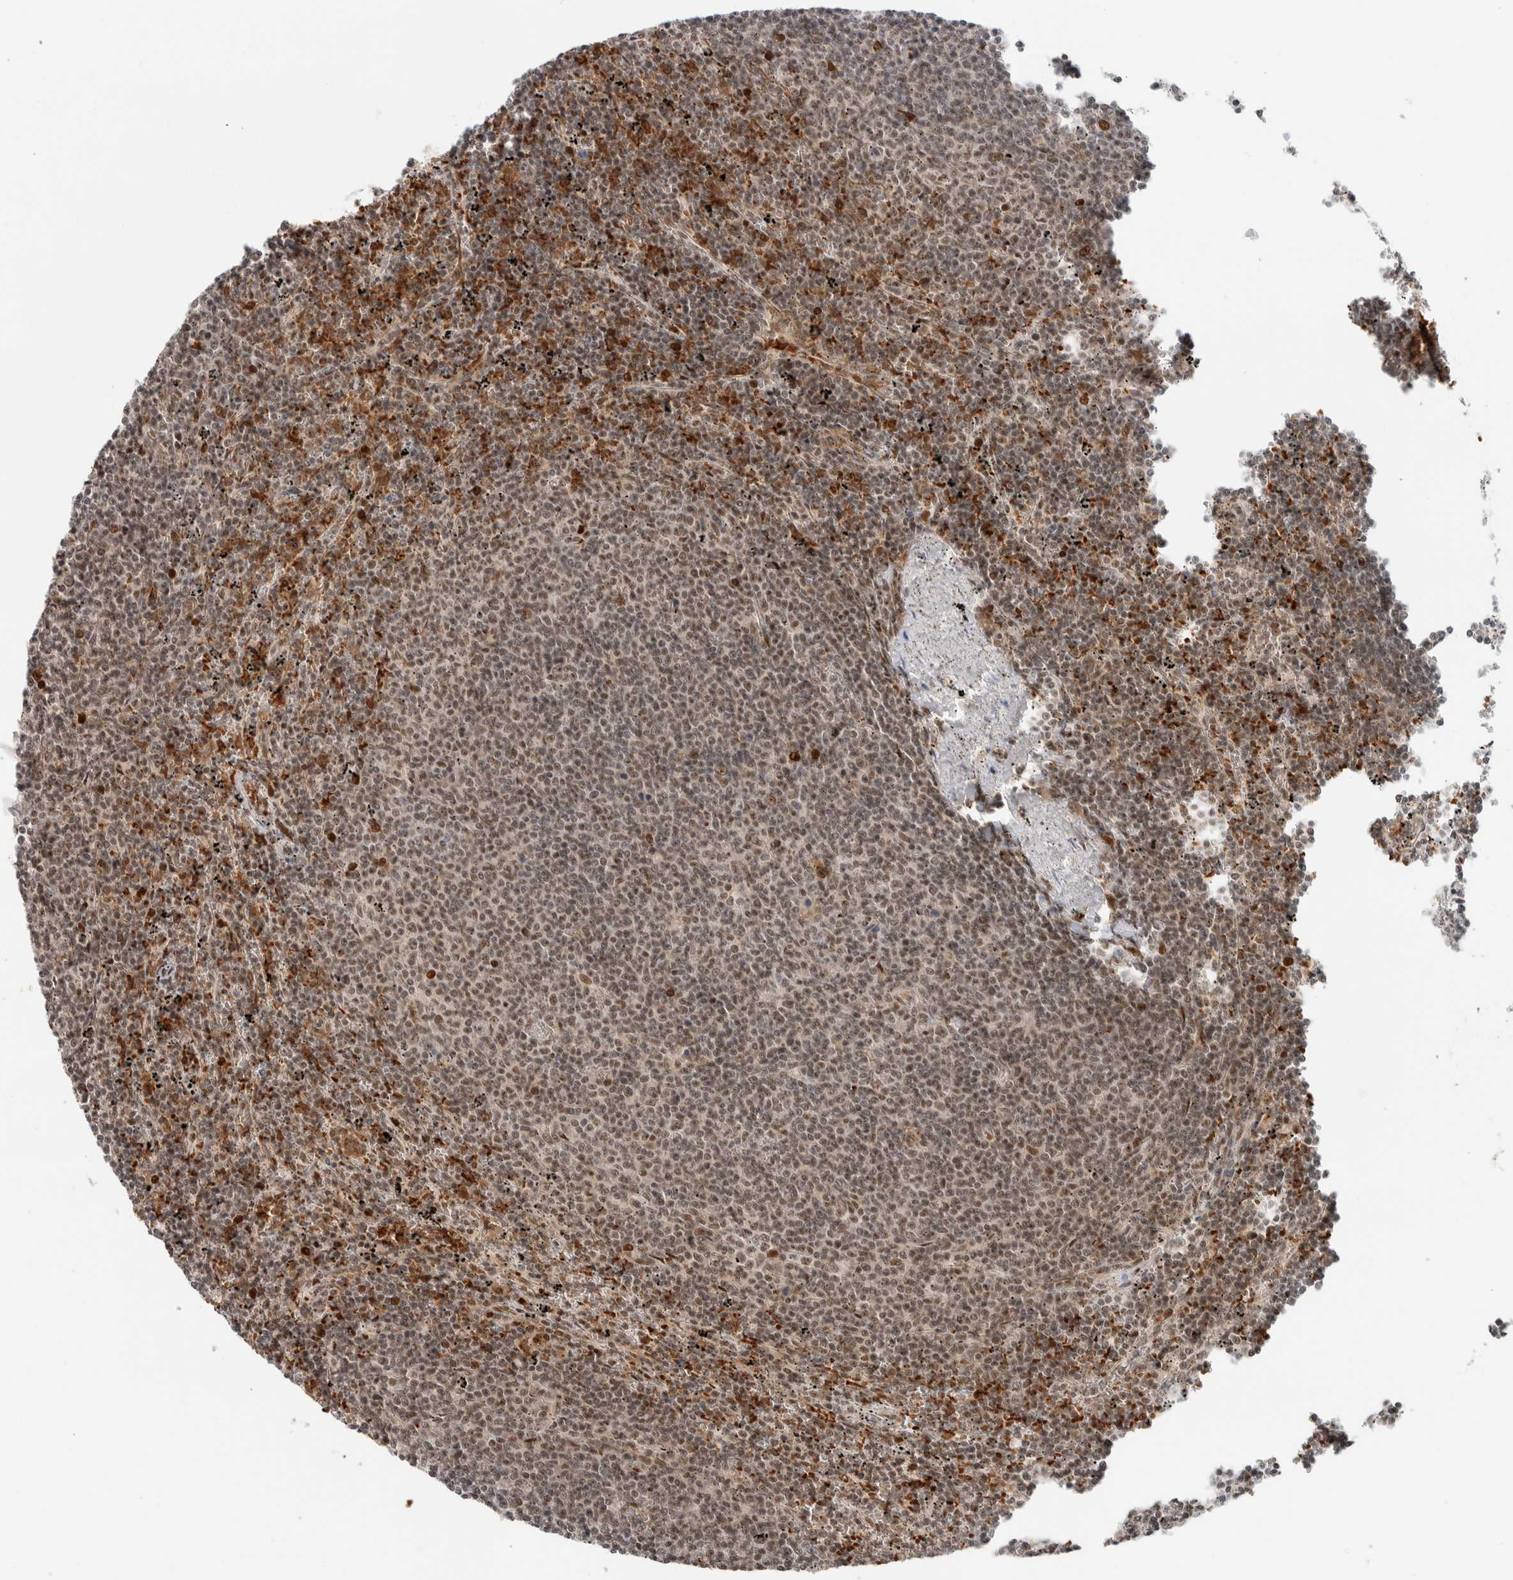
{"staining": {"intensity": "moderate", "quantity": "25%-75%", "location": "nuclear"}, "tissue": "lymphoma", "cell_type": "Tumor cells", "image_type": "cancer", "snomed": [{"axis": "morphology", "description": "Malignant lymphoma, non-Hodgkin's type, Low grade"}, {"axis": "topography", "description": "Spleen"}], "caption": "Immunohistochemistry (IHC) (DAB) staining of human low-grade malignant lymphoma, non-Hodgkin's type reveals moderate nuclear protein staining in approximately 25%-75% of tumor cells.", "gene": "ZBTB2", "patient": {"sex": "female", "age": 50}}